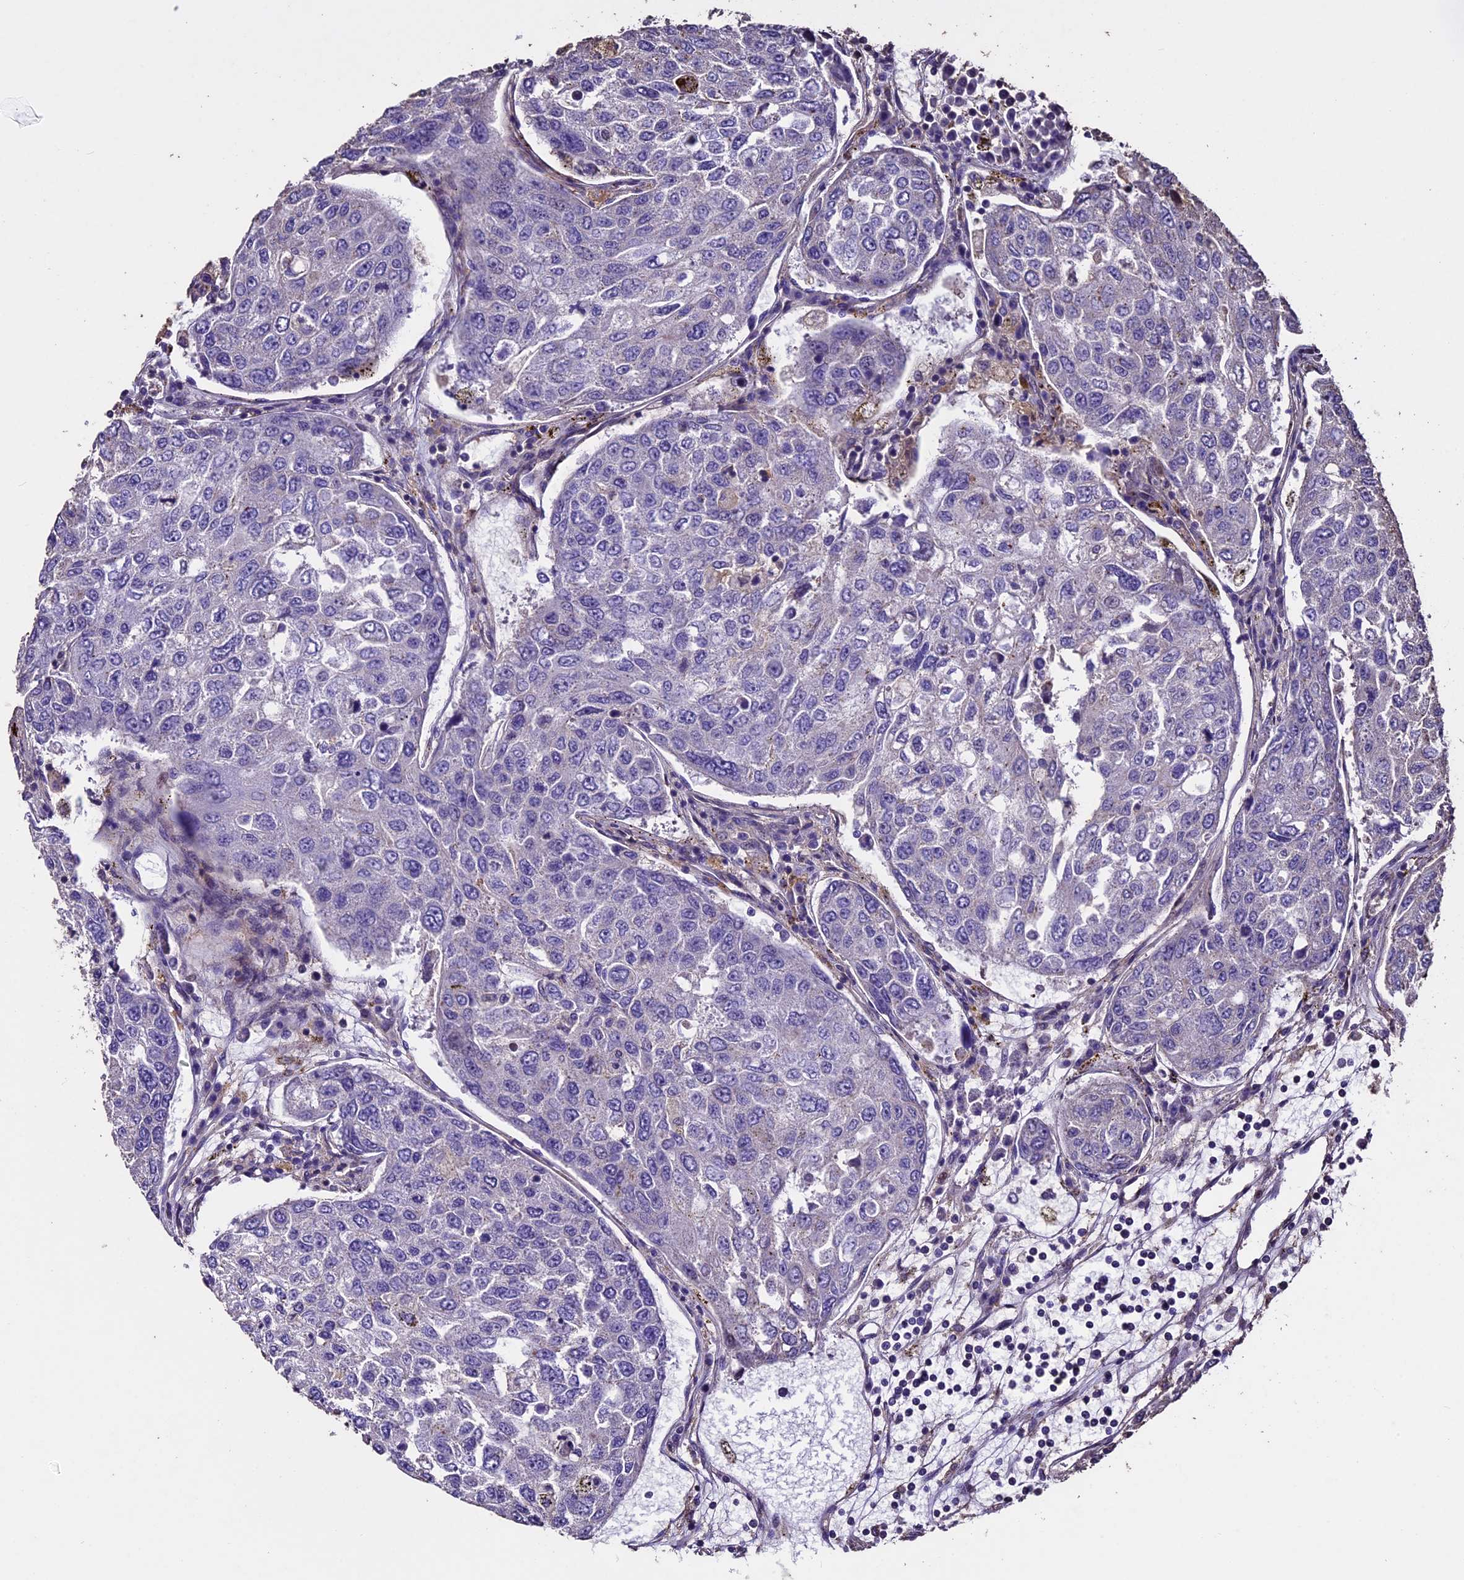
{"staining": {"intensity": "negative", "quantity": "none", "location": "none"}, "tissue": "urothelial cancer", "cell_type": "Tumor cells", "image_type": "cancer", "snomed": [{"axis": "morphology", "description": "Urothelial carcinoma, High grade"}, {"axis": "topography", "description": "Lymph node"}, {"axis": "topography", "description": "Urinary bladder"}], "caption": "The IHC photomicrograph has no significant staining in tumor cells of urothelial cancer tissue.", "gene": "USB1", "patient": {"sex": "male", "age": 51}}